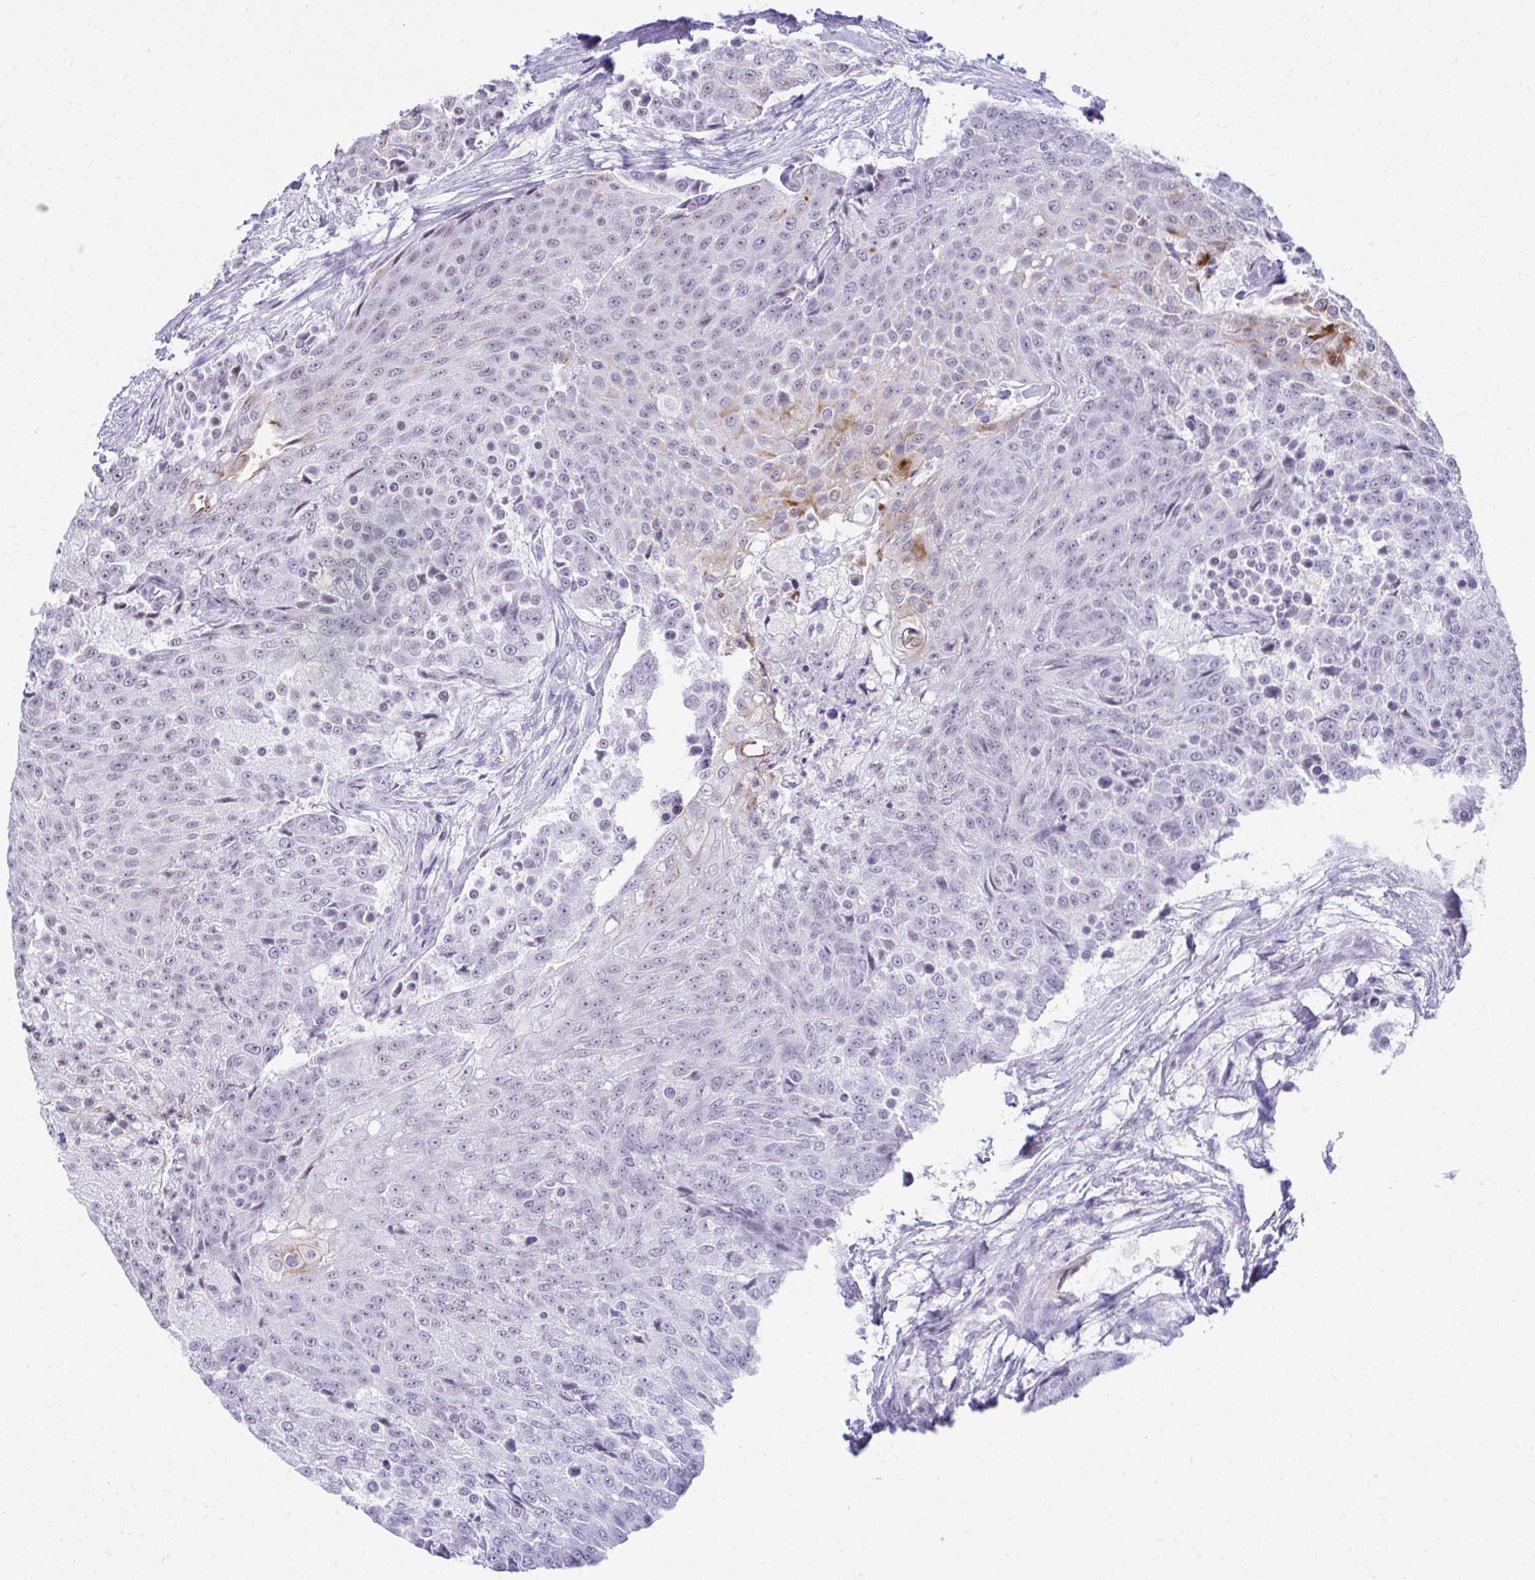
{"staining": {"intensity": "negative", "quantity": "none", "location": "none"}, "tissue": "urothelial cancer", "cell_type": "Tumor cells", "image_type": "cancer", "snomed": [{"axis": "morphology", "description": "Urothelial carcinoma, High grade"}, {"axis": "topography", "description": "Urinary bladder"}], "caption": "There is no significant expression in tumor cells of high-grade urothelial carcinoma. (DAB immunohistochemistry visualized using brightfield microscopy, high magnification).", "gene": "OR5F1", "patient": {"sex": "female", "age": 63}}